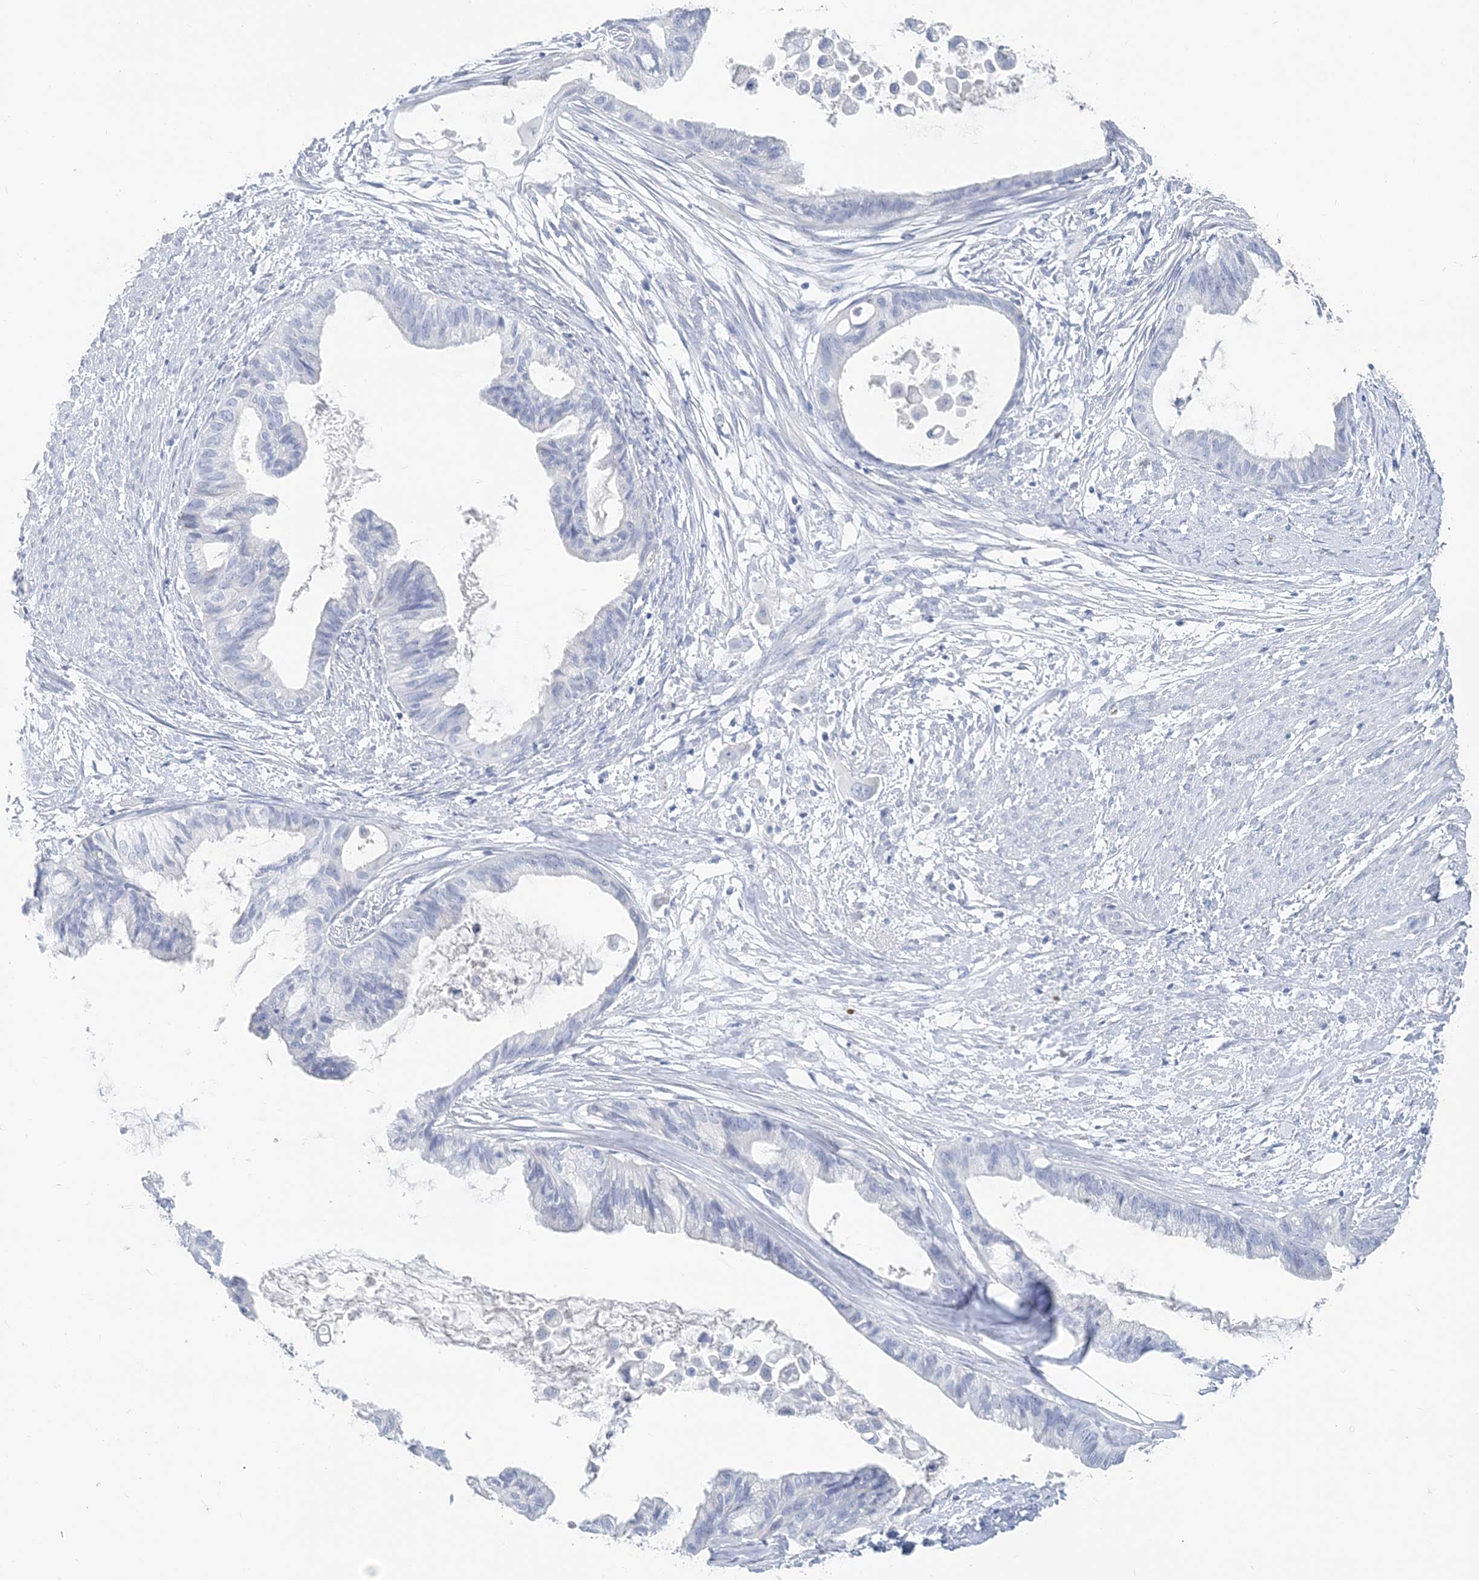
{"staining": {"intensity": "negative", "quantity": "none", "location": "none"}, "tissue": "cervical cancer", "cell_type": "Tumor cells", "image_type": "cancer", "snomed": [{"axis": "morphology", "description": "Normal tissue, NOS"}, {"axis": "morphology", "description": "Adenocarcinoma, NOS"}, {"axis": "topography", "description": "Cervix"}, {"axis": "topography", "description": "Endometrium"}], "caption": "Immunohistochemistry (IHC) image of neoplastic tissue: cervical adenocarcinoma stained with DAB demonstrates no significant protein positivity in tumor cells.", "gene": "HBA2", "patient": {"sex": "female", "age": 86}}